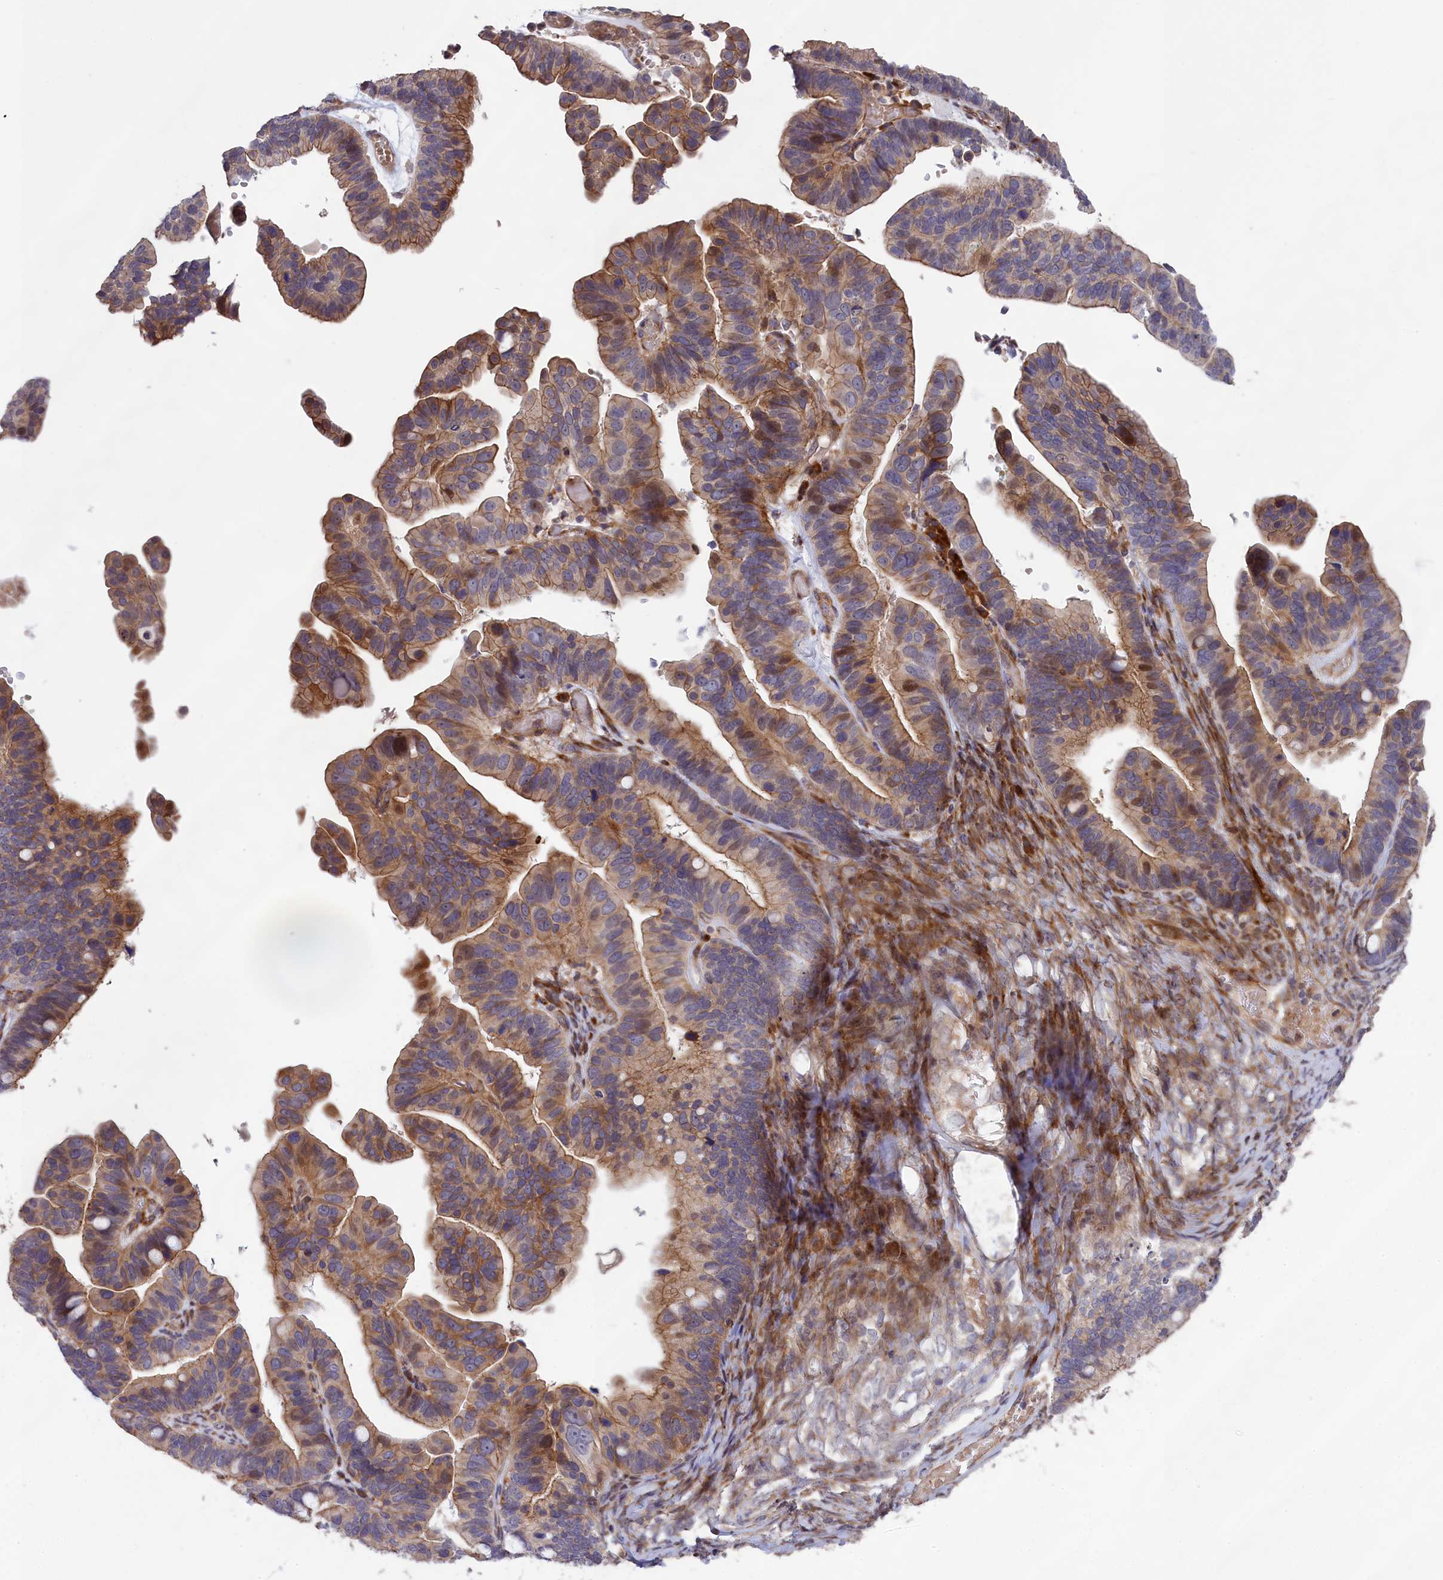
{"staining": {"intensity": "moderate", "quantity": ">75%", "location": "cytoplasmic/membranous"}, "tissue": "ovarian cancer", "cell_type": "Tumor cells", "image_type": "cancer", "snomed": [{"axis": "morphology", "description": "Cystadenocarcinoma, serous, NOS"}, {"axis": "topography", "description": "Ovary"}], "caption": "Tumor cells display moderate cytoplasmic/membranous positivity in approximately >75% of cells in ovarian cancer.", "gene": "DDX60L", "patient": {"sex": "female", "age": 56}}